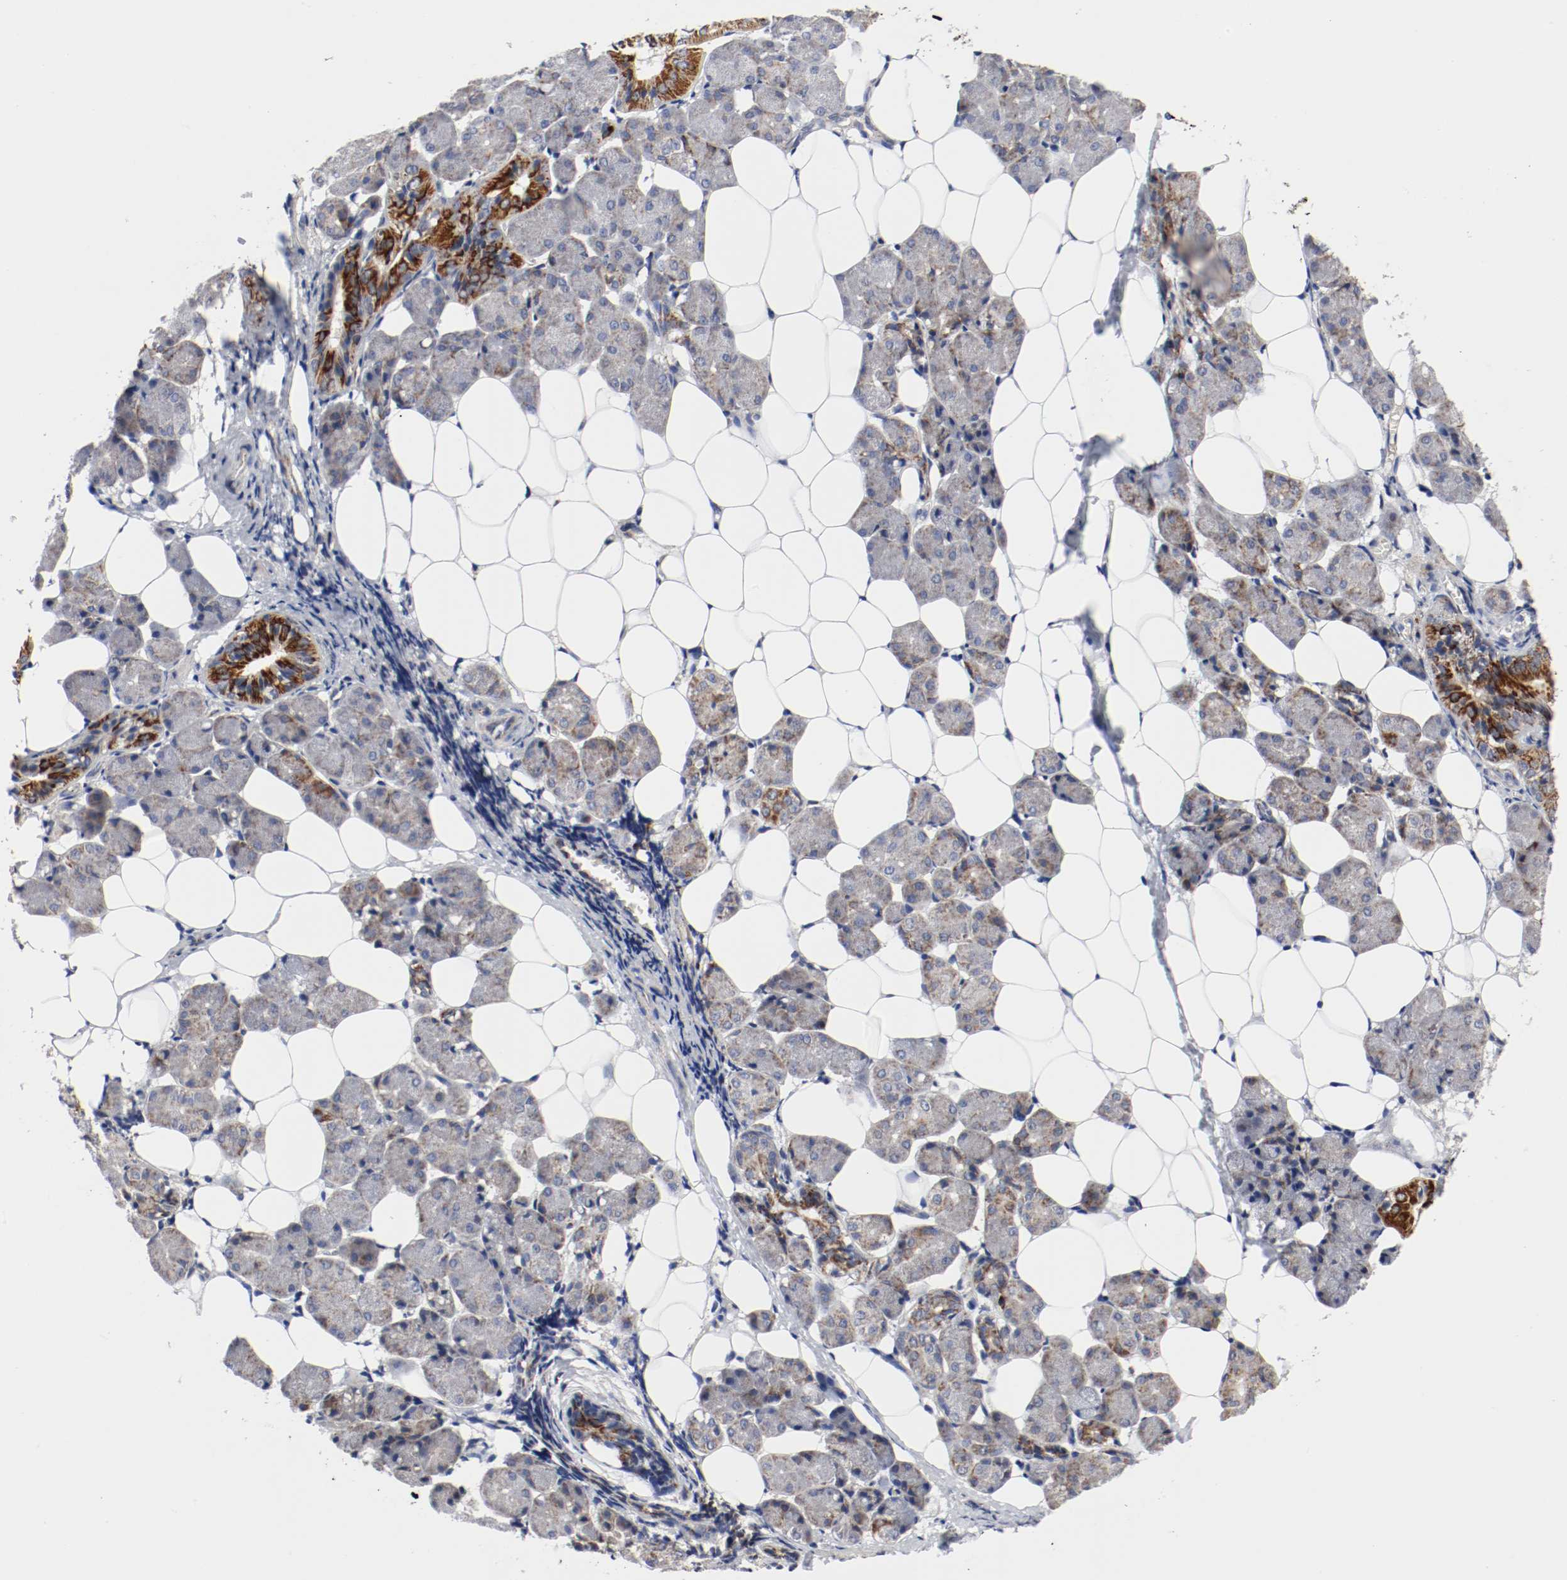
{"staining": {"intensity": "weak", "quantity": ">75%", "location": "cytoplasmic/membranous"}, "tissue": "salivary gland", "cell_type": "Glandular cells", "image_type": "normal", "snomed": [{"axis": "morphology", "description": "Normal tissue, NOS"}, {"axis": "morphology", "description": "Adenoma, NOS"}, {"axis": "topography", "description": "Salivary gland"}], "caption": "A micrograph of salivary gland stained for a protein demonstrates weak cytoplasmic/membranous brown staining in glandular cells. (DAB IHC with brightfield microscopy, high magnification).", "gene": "AFG3L2", "patient": {"sex": "female", "age": 32}}